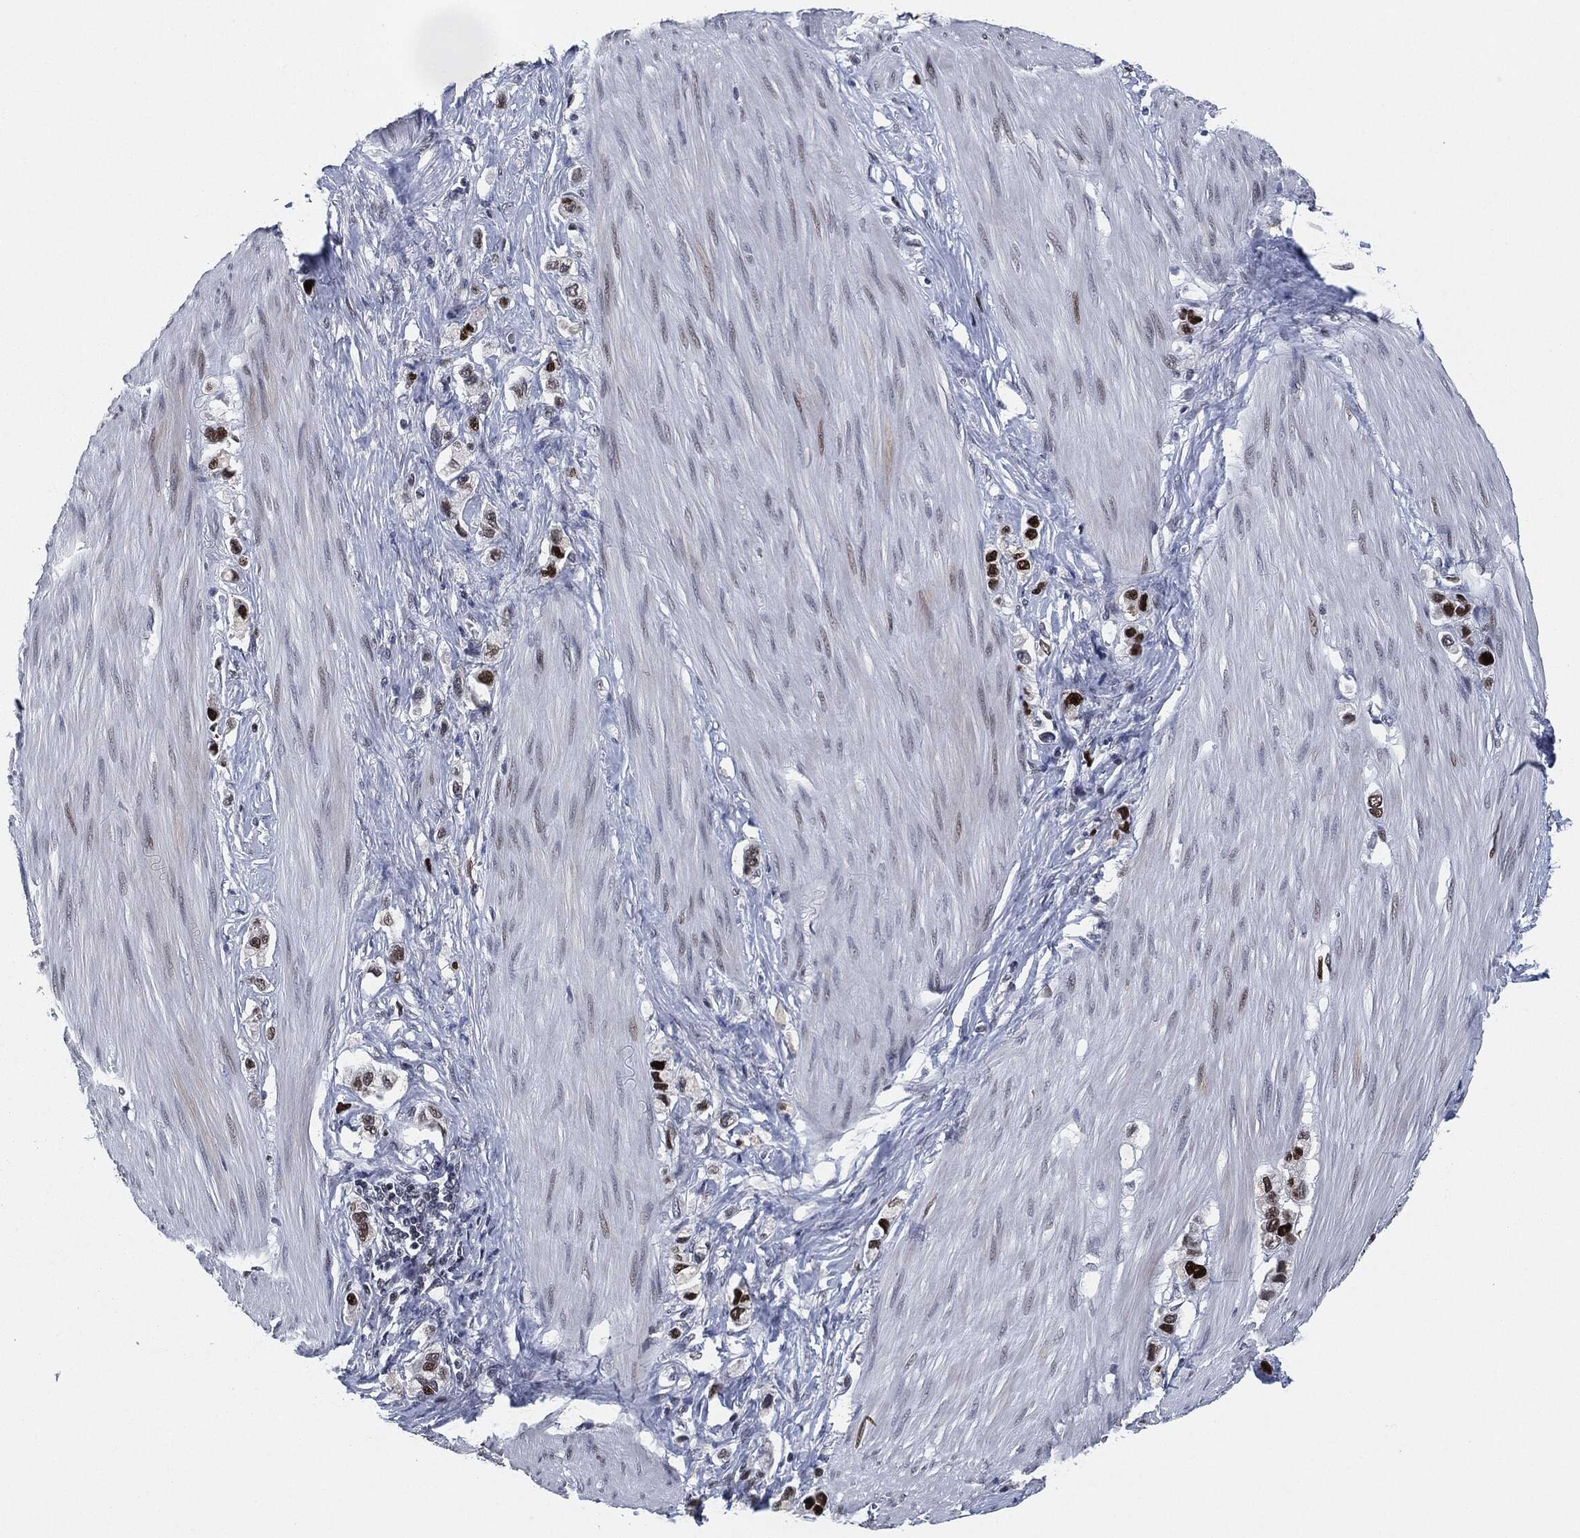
{"staining": {"intensity": "strong", "quantity": "25%-75%", "location": "nuclear"}, "tissue": "stomach cancer", "cell_type": "Tumor cells", "image_type": "cancer", "snomed": [{"axis": "morphology", "description": "Normal tissue, NOS"}, {"axis": "morphology", "description": "Adenocarcinoma, NOS"}, {"axis": "morphology", "description": "Adenocarcinoma, High grade"}, {"axis": "topography", "description": "Stomach, upper"}, {"axis": "topography", "description": "Stomach"}], "caption": "An immunohistochemistry image of tumor tissue is shown. Protein staining in brown highlights strong nuclear positivity in adenocarcinoma (stomach) within tumor cells.", "gene": "PCNA", "patient": {"sex": "female", "age": 65}}